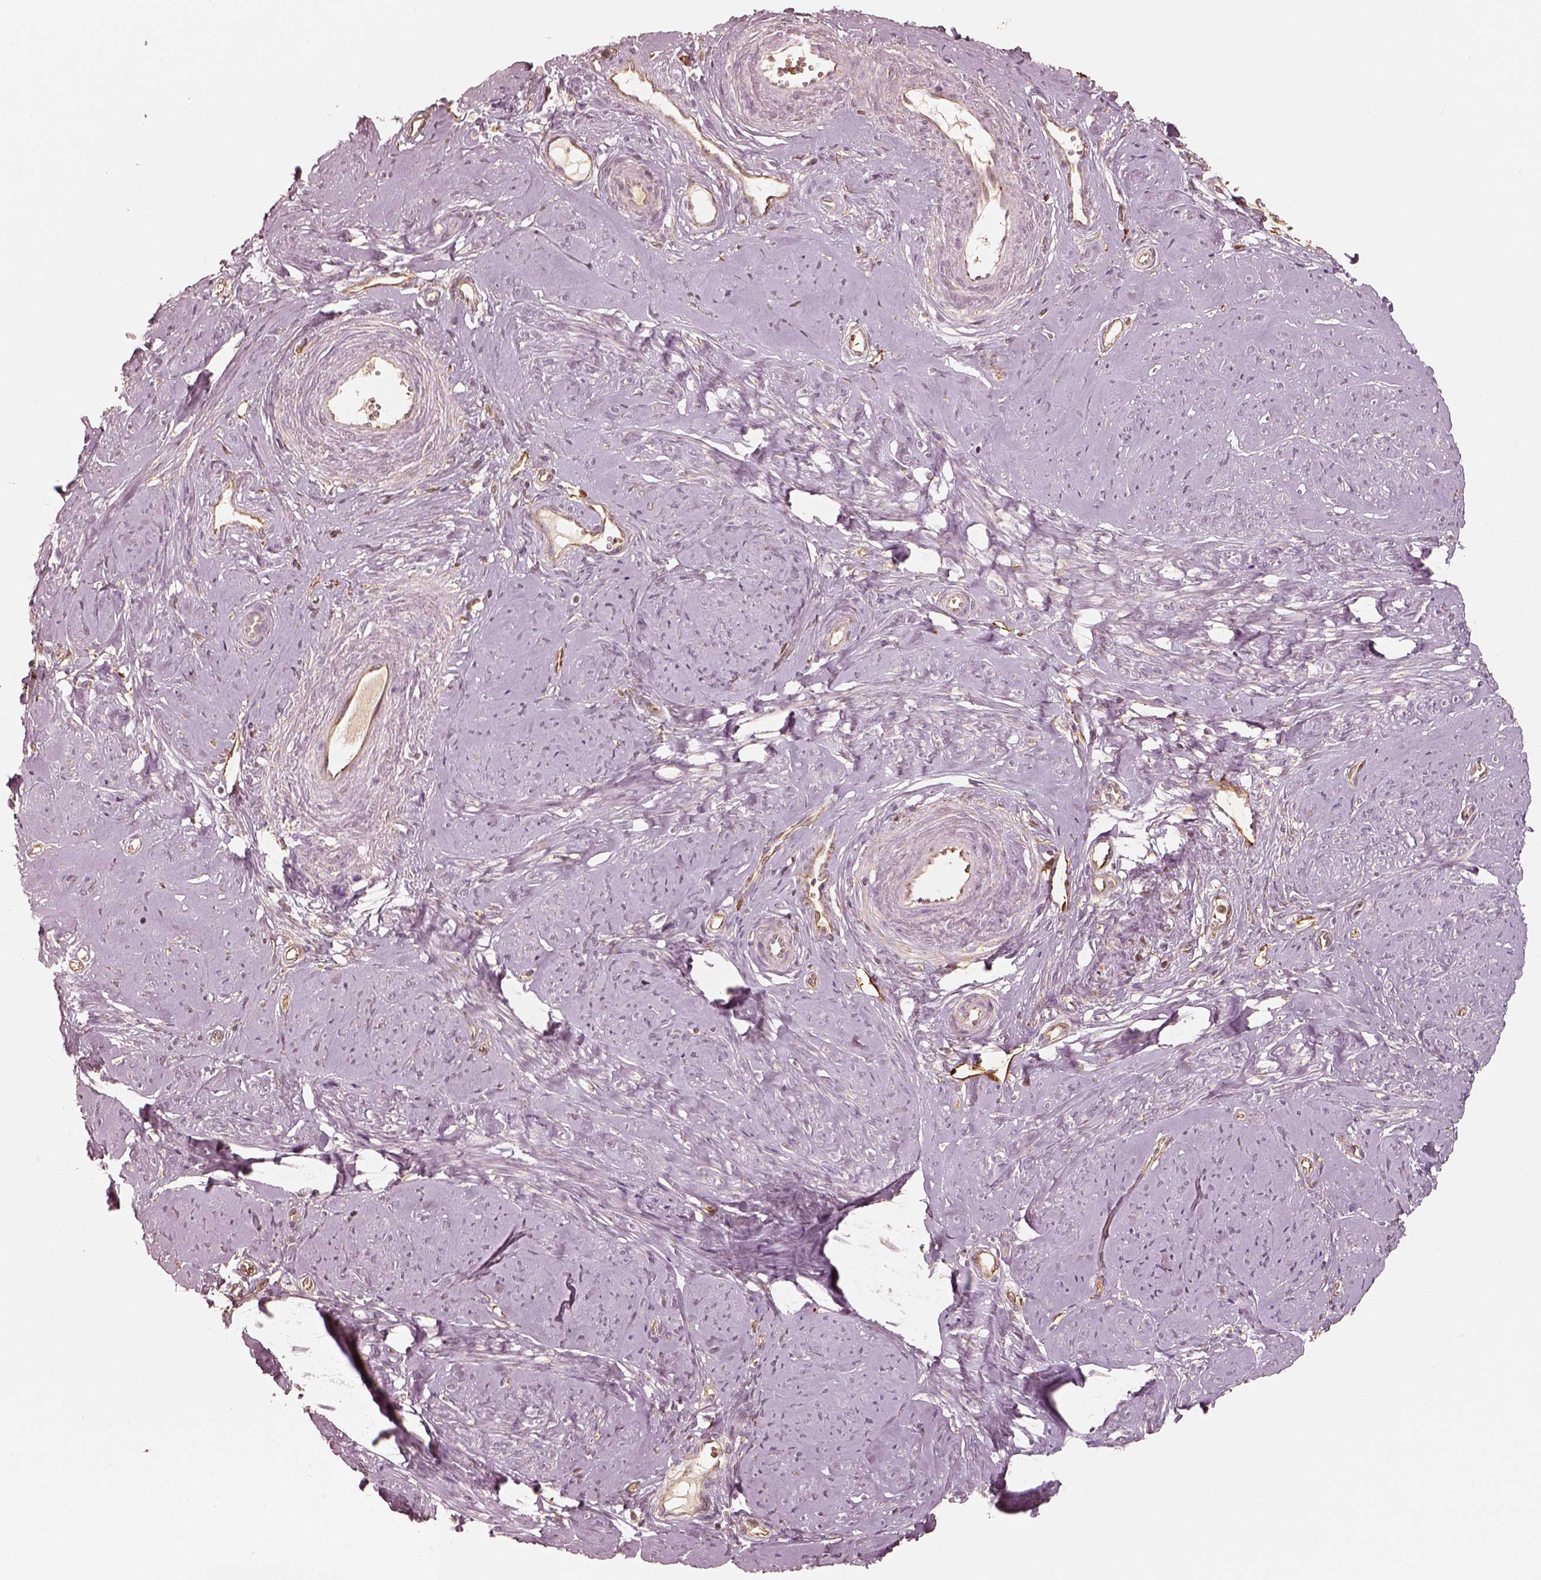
{"staining": {"intensity": "negative", "quantity": "none", "location": "none"}, "tissue": "smooth muscle", "cell_type": "Smooth muscle cells", "image_type": "normal", "snomed": [{"axis": "morphology", "description": "Normal tissue, NOS"}, {"axis": "topography", "description": "Smooth muscle"}], "caption": "Immunohistochemistry (IHC) micrograph of unremarkable smooth muscle: smooth muscle stained with DAB exhibits no significant protein expression in smooth muscle cells.", "gene": "FSCN1", "patient": {"sex": "female", "age": 48}}